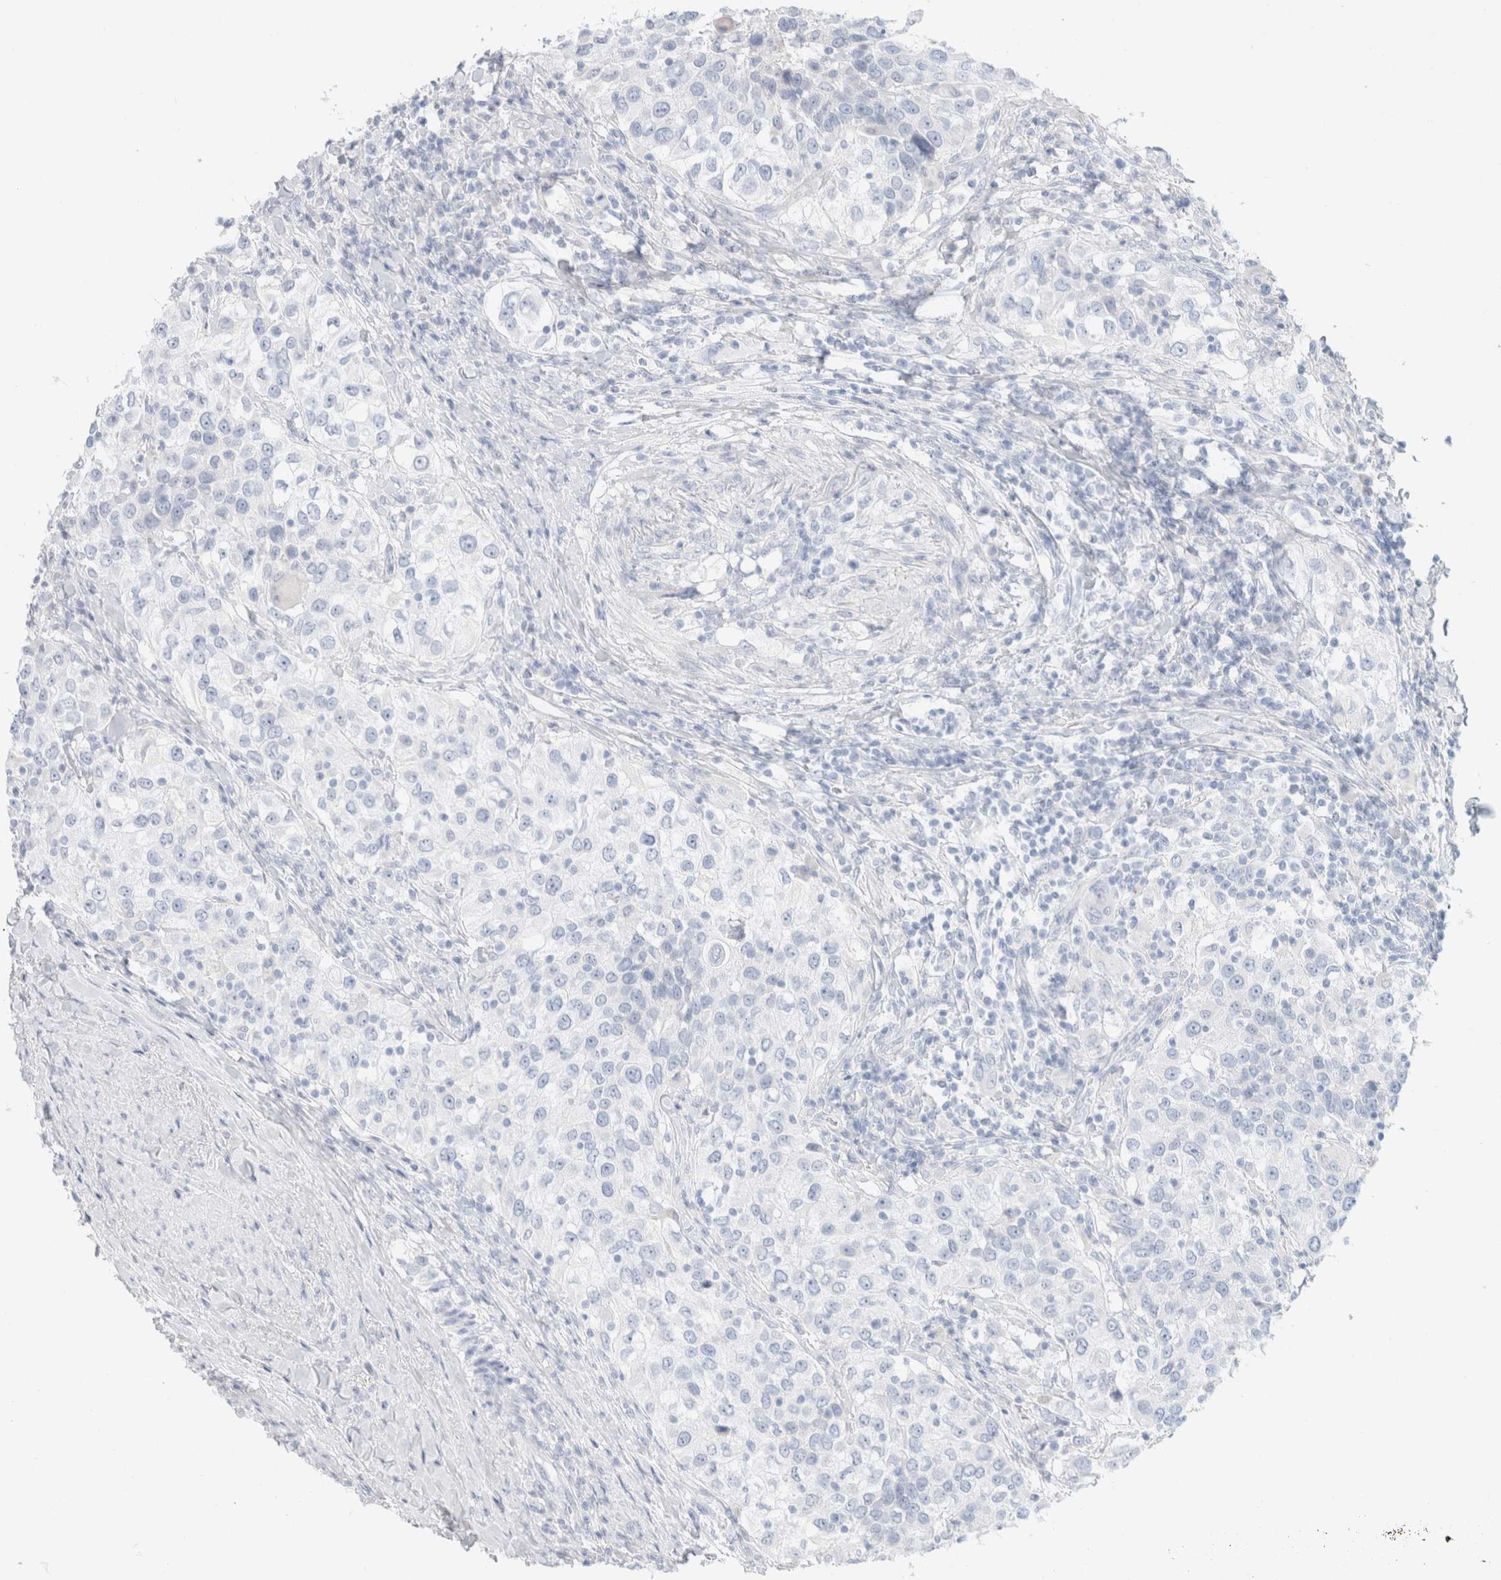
{"staining": {"intensity": "negative", "quantity": "none", "location": "none"}, "tissue": "urothelial cancer", "cell_type": "Tumor cells", "image_type": "cancer", "snomed": [{"axis": "morphology", "description": "Urothelial carcinoma, High grade"}, {"axis": "topography", "description": "Urinary bladder"}], "caption": "Immunohistochemical staining of human high-grade urothelial carcinoma reveals no significant staining in tumor cells.", "gene": "CPQ", "patient": {"sex": "female", "age": 80}}